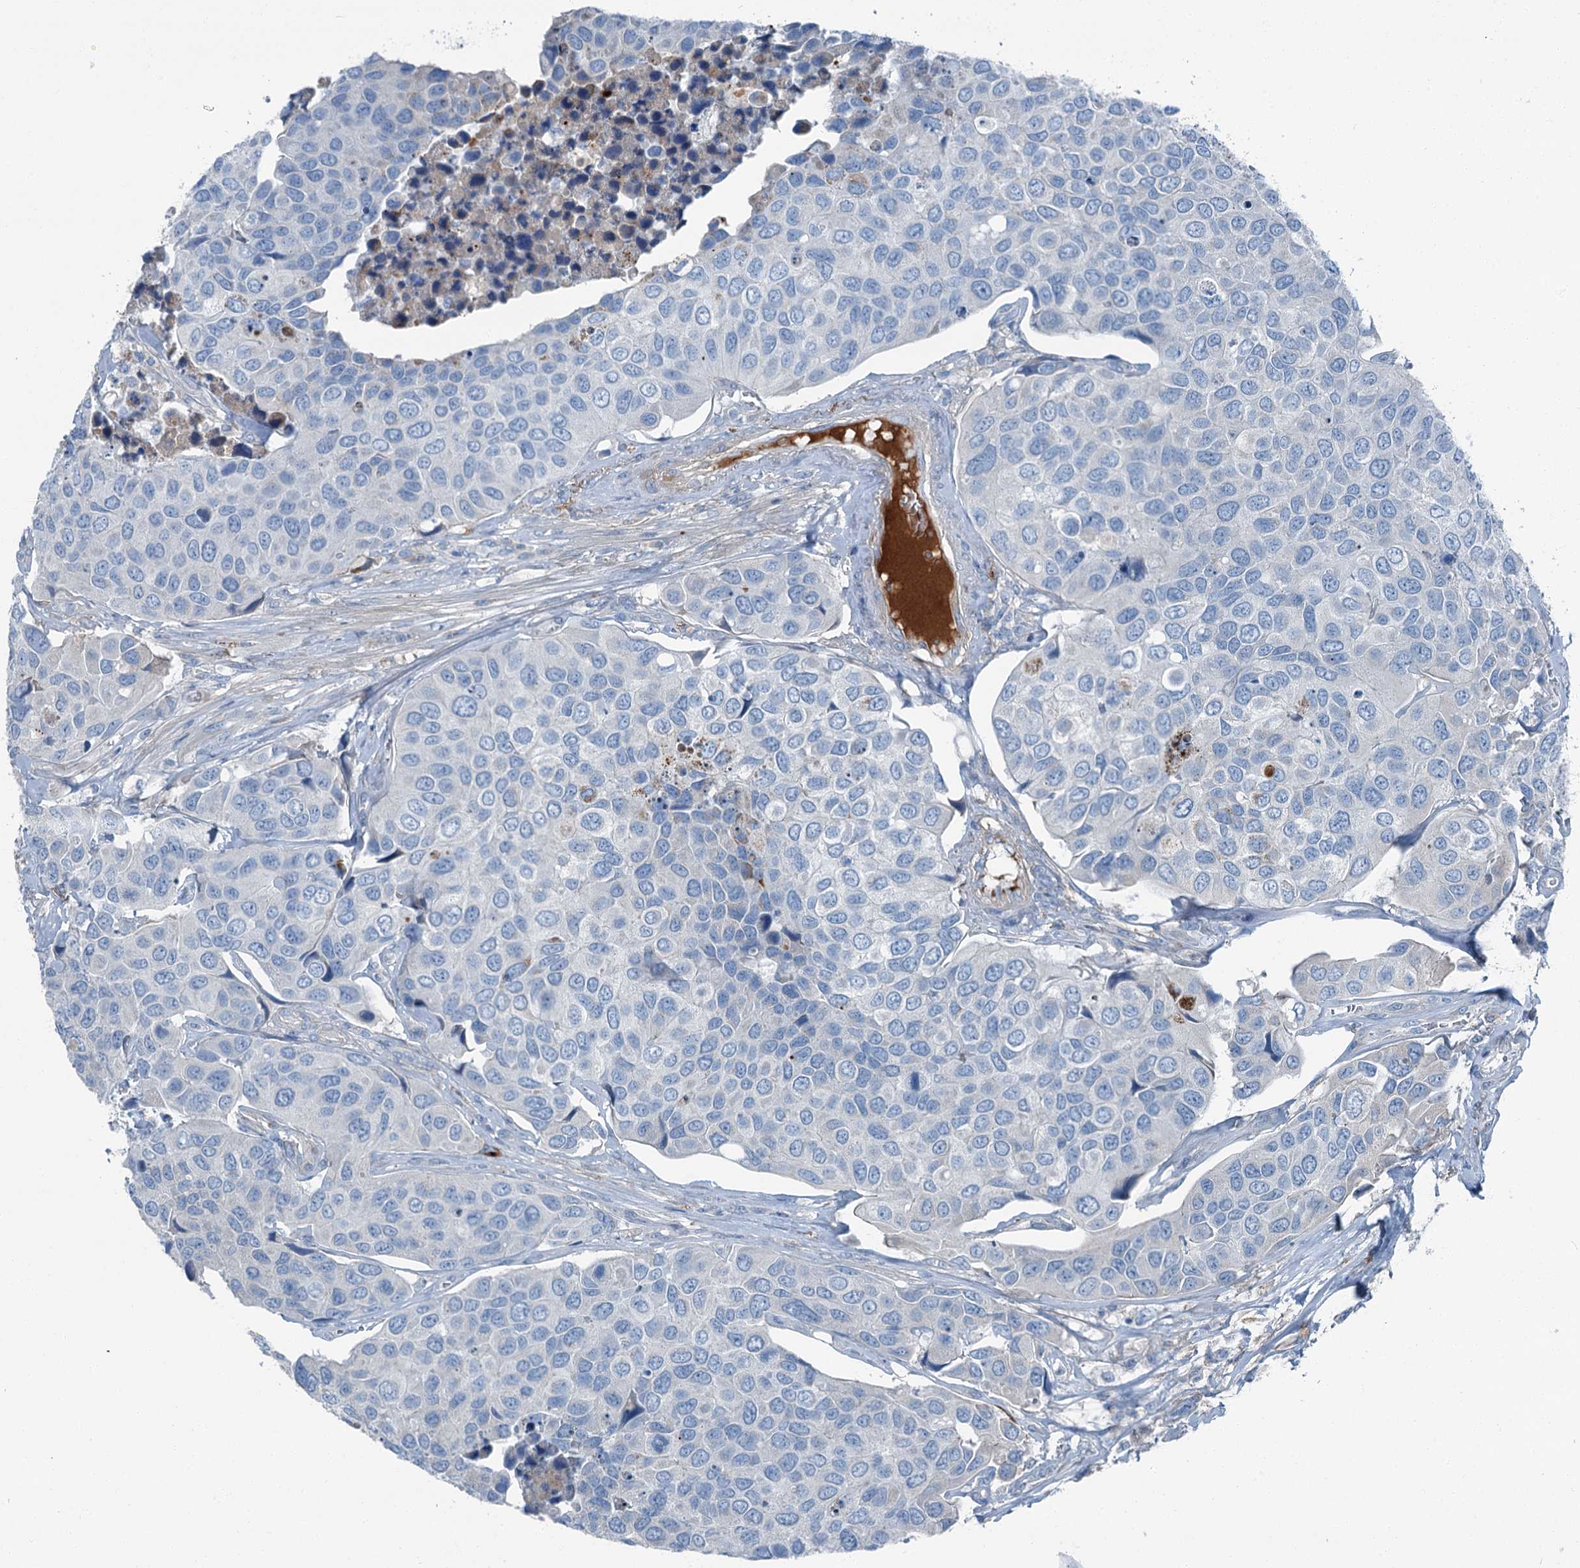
{"staining": {"intensity": "negative", "quantity": "none", "location": "none"}, "tissue": "urothelial cancer", "cell_type": "Tumor cells", "image_type": "cancer", "snomed": [{"axis": "morphology", "description": "Urothelial carcinoma, High grade"}, {"axis": "topography", "description": "Urinary bladder"}], "caption": "Immunohistochemical staining of urothelial cancer reveals no significant expression in tumor cells.", "gene": "AXL", "patient": {"sex": "male", "age": 74}}